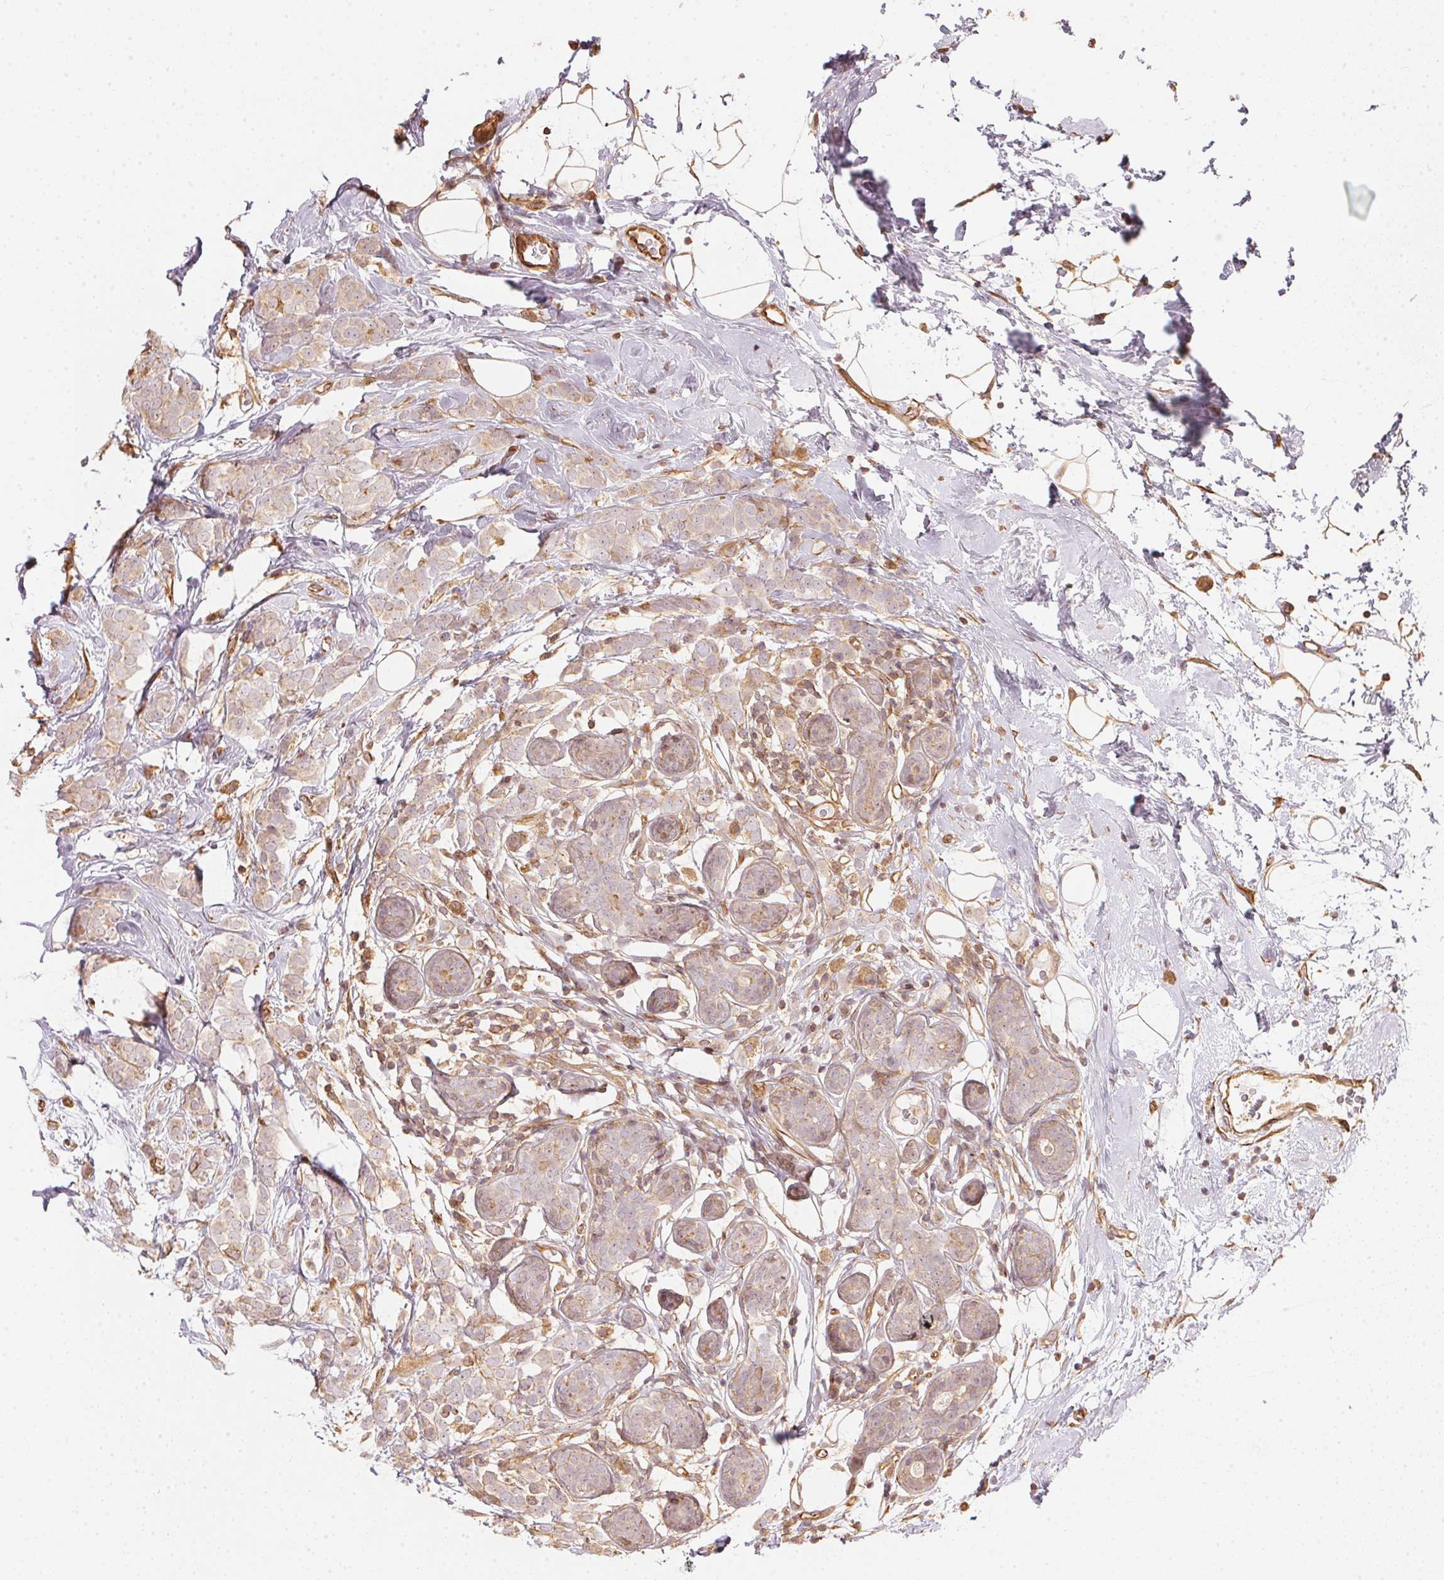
{"staining": {"intensity": "negative", "quantity": "none", "location": "none"}, "tissue": "breast cancer", "cell_type": "Tumor cells", "image_type": "cancer", "snomed": [{"axis": "morphology", "description": "Lobular carcinoma"}, {"axis": "topography", "description": "Breast"}], "caption": "Immunohistochemistry of lobular carcinoma (breast) shows no expression in tumor cells.", "gene": "FOXR2", "patient": {"sex": "female", "age": 49}}